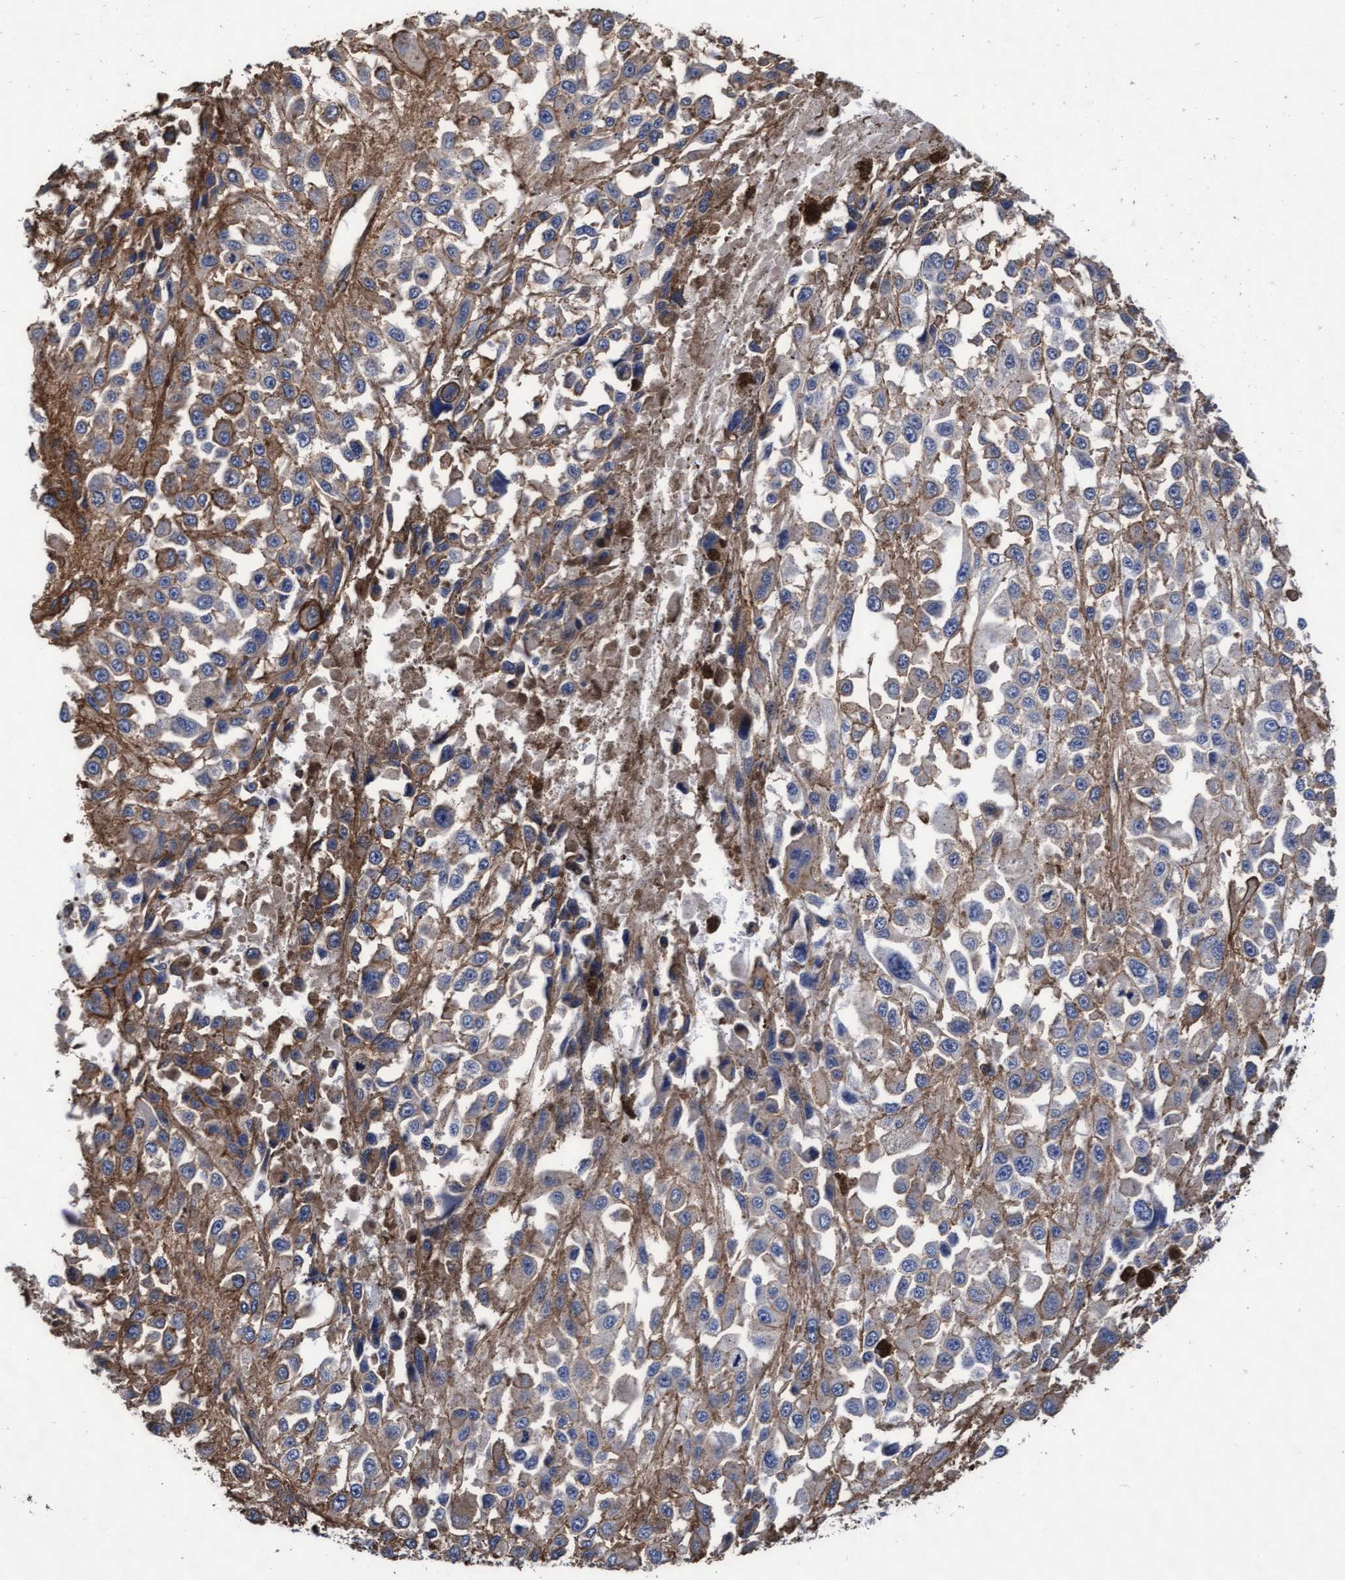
{"staining": {"intensity": "weak", "quantity": "25%-75%", "location": "cytoplasmic/membranous"}, "tissue": "melanoma", "cell_type": "Tumor cells", "image_type": "cancer", "snomed": [{"axis": "morphology", "description": "Malignant melanoma, Metastatic site"}, {"axis": "topography", "description": "Lymph node"}], "caption": "Malignant melanoma (metastatic site) was stained to show a protein in brown. There is low levels of weak cytoplasmic/membranous expression in approximately 25%-75% of tumor cells. The staining was performed using DAB (3,3'-diaminobenzidine) to visualize the protein expression in brown, while the nuclei were stained in blue with hematoxylin (Magnification: 20x).", "gene": "GRHPR", "patient": {"sex": "male", "age": 59}}